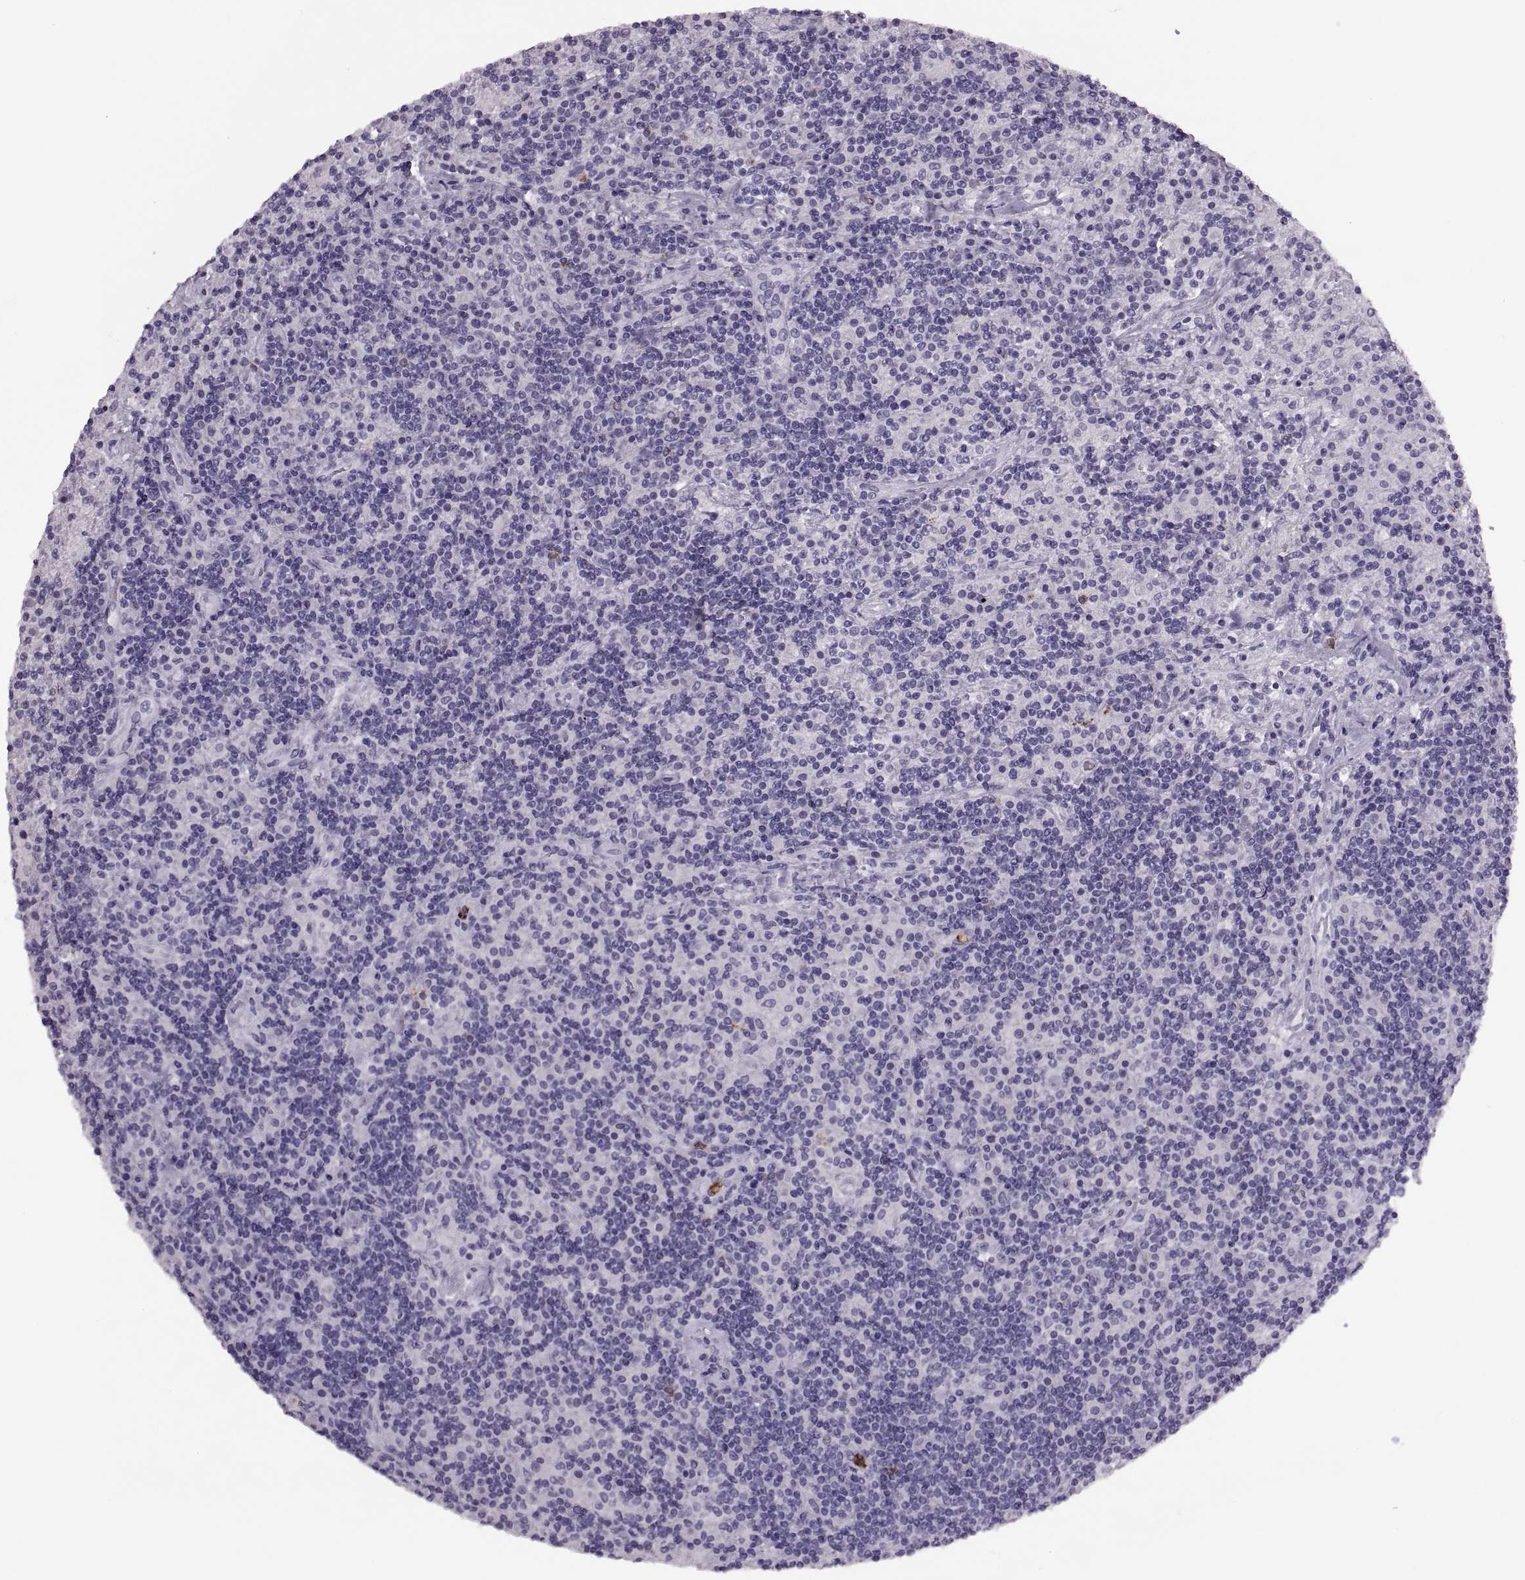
{"staining": {"intensity": "negative", "quantity": "none", "location": "none"}, "tissue": "lymphoma", "cell_type": "Tumor cells", "image_type": "cancer", "snomed": [{"axis": "morphology", "description": "Hodgkin's disease, NOS"}, {"axis": "topography", "description": "Lymph node"}], "caption": "IHC of human Hodgkin's disease reveals no positivity in tumor cells.", "gene": "MILR1", "patient": {"sex": "male", "age": 70}}